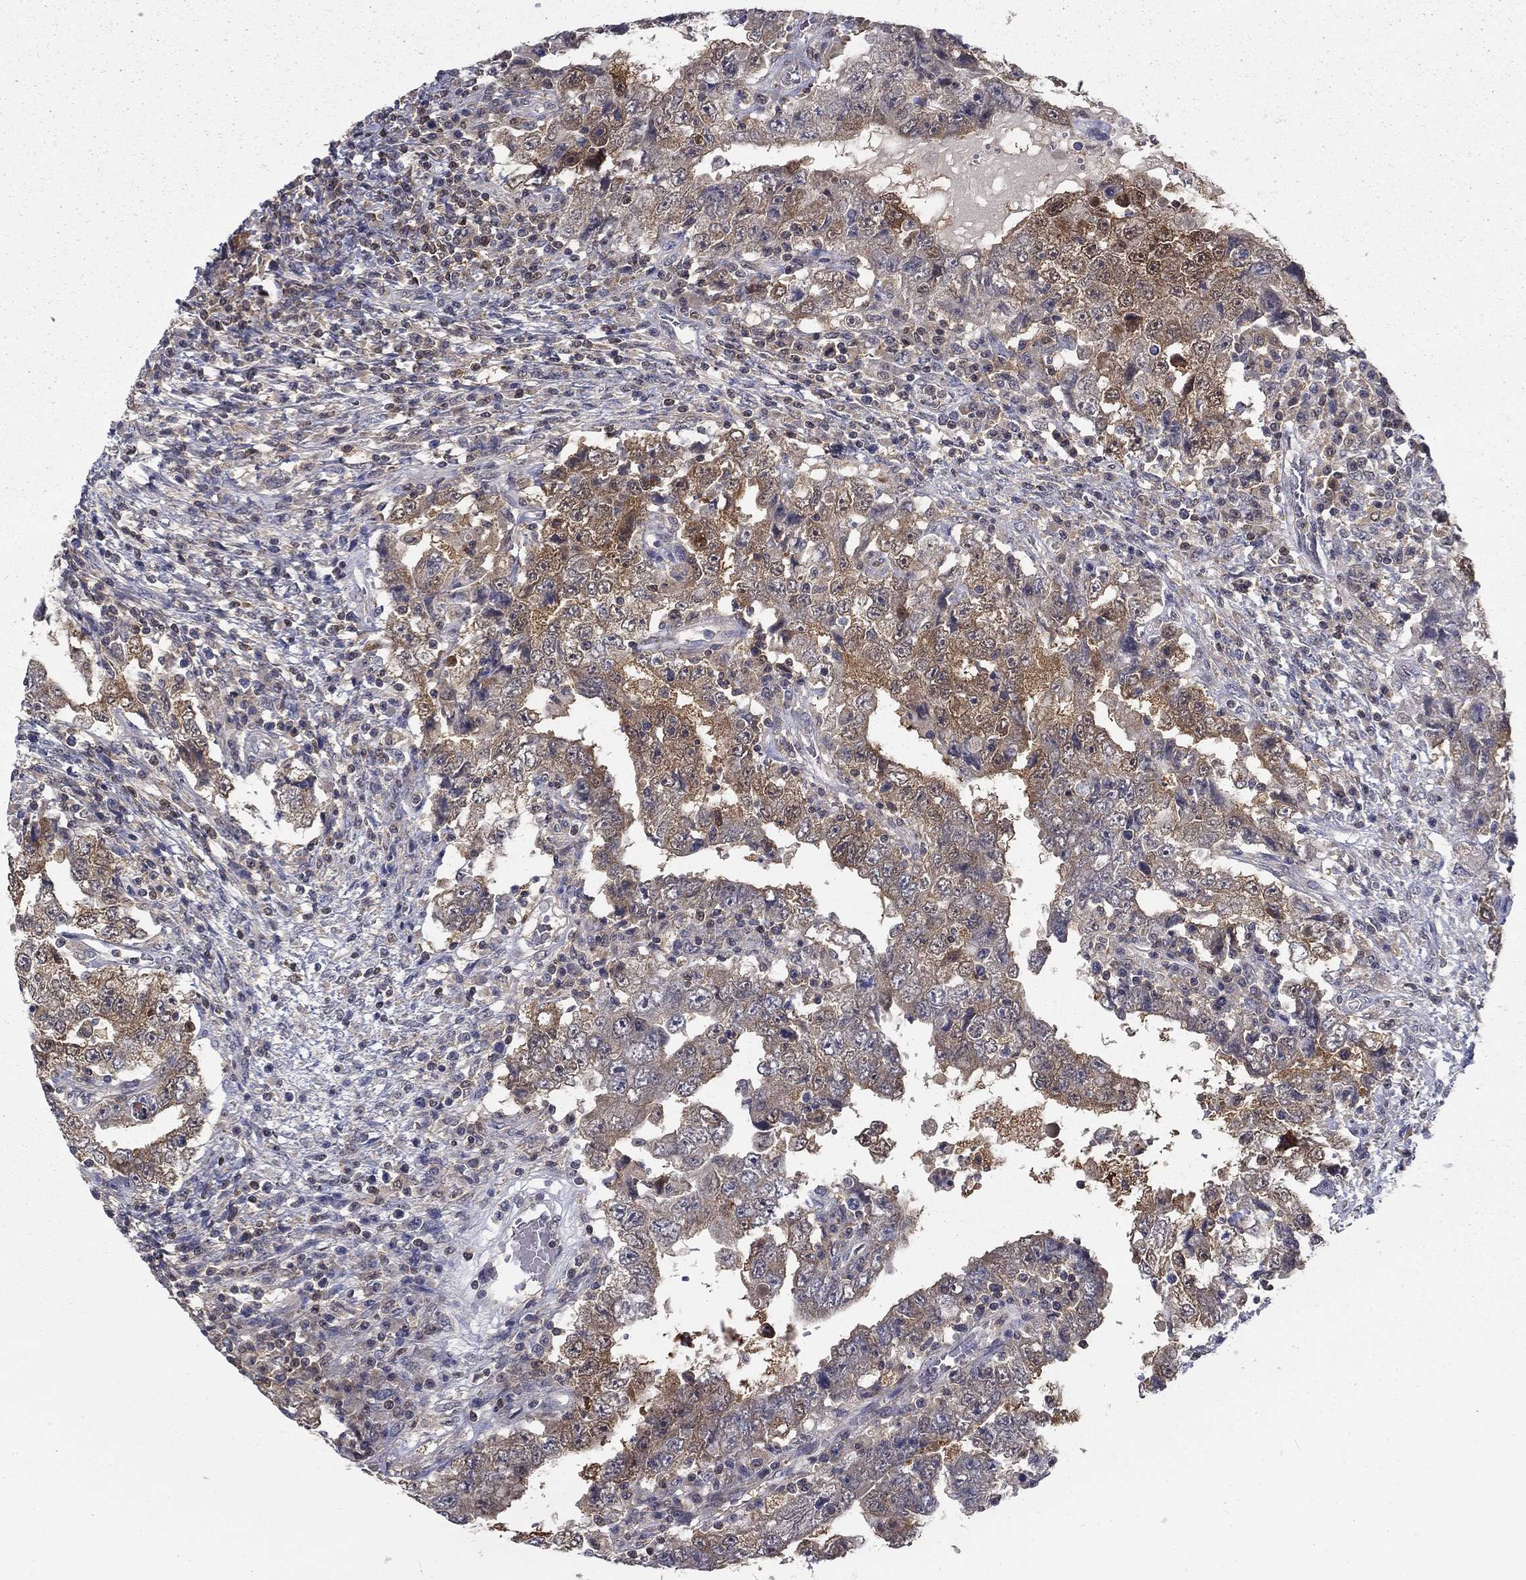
{"staining": {"intensity": "moderate", "quantity": "<25%", "location": "cytoplasmic/membranous"}, "tissue": "testis cancer", "cell_type": "Tumor cells", "image_type": "cancer", "snomed": [{"axis": "morphology", "description": "Carcinoma, Embryonal, NOS"}, {"axis": "topography", "description": "Testis"}], "caption": "IHC (DAB) staining of human testis cancer (embryonal carcinoma) demonstrates moderate cytoplasmic/membranous protein expression in approximately <25% of tumor cells.", "gene": "NIT2", "patient": {"sex": "male", "age": 26}}